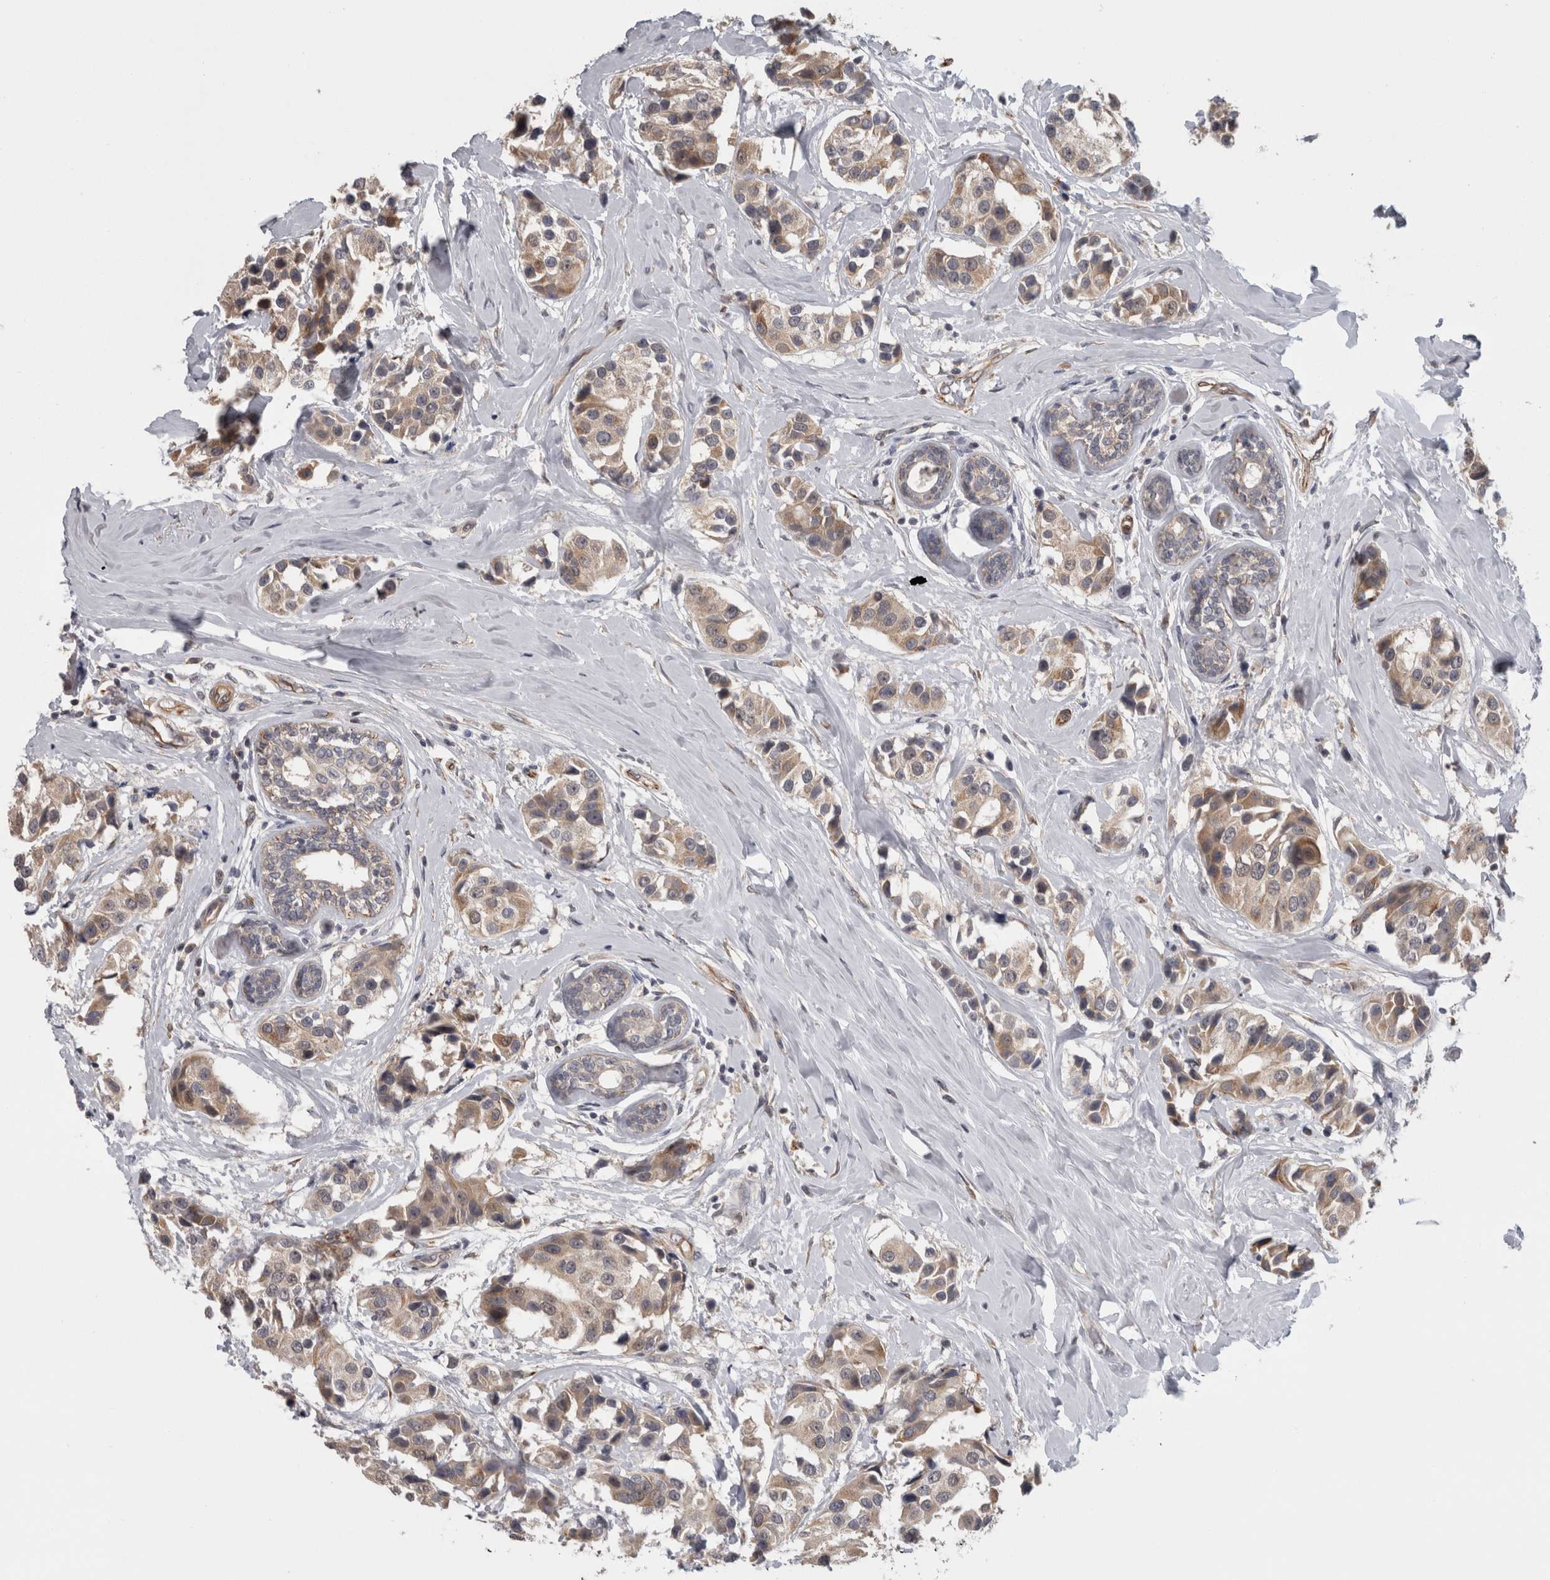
{"staining": {"intensity": "weak", "quantity": ">75%", "location": "cytoplasmic/membranous"}, "tissue": "breast cancer", "cell_type": "Tumor cells", "image_type": "cancer", "snomed": [{"axis": "morphology", "description": "Normal tissue, NOS"}, {"axis": "morphology", "description": "Duct carcinoma"}, {"axis": "topography", "description": "Breast"}], "caption": "Immunohistochemical staining of human breast cancer shows low levels of weak cytoplasmic/membranous expression in about >75% of tumor cells. (DAB (3,3'-diaminobenzidine) IHC with brightfield microscopy, high magnification).", "gene": "RMDN1", "patient": {"sex": "female", "age": 39}}